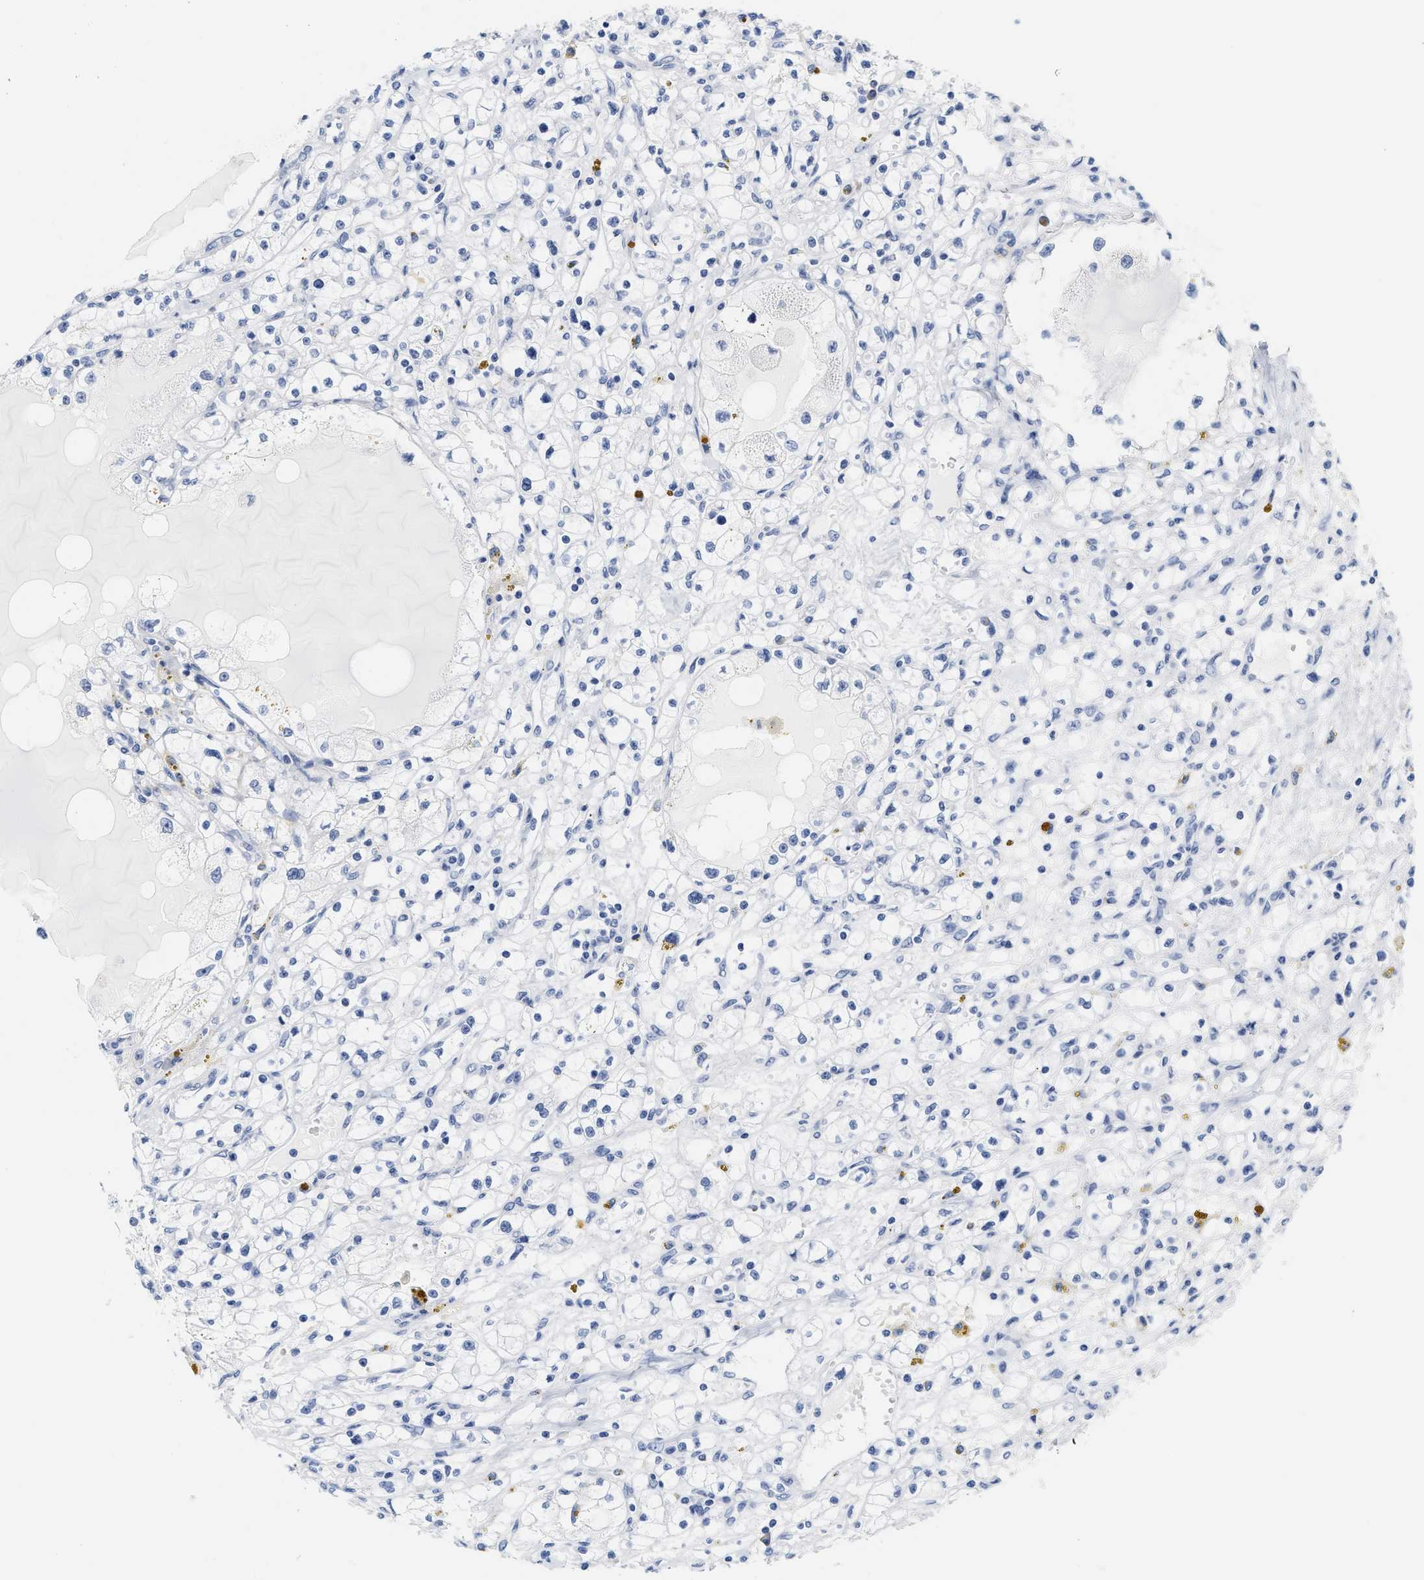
{"staining": {"intensity": "negative", "quantity": "none", "location": "none"}, "tissue": "renal cancer", "cell_type": "Tumor cells", "image_type": "cancer", "snomed": [{"axis": "morphology", "description": "Adenocarcinoma, NOS"}, {"axis": "topography", "description": "Kidney"}], "caption": "Tumor cells show no significant protein expression in renal adenocarcinoma. Brightfield microscopy of immunohistochemistry stained with DAB (brown) and hematoxylin (blue), captured at high magnification.", "gene": "RYR2", "patient": {"sex": "male", "age": 56}}